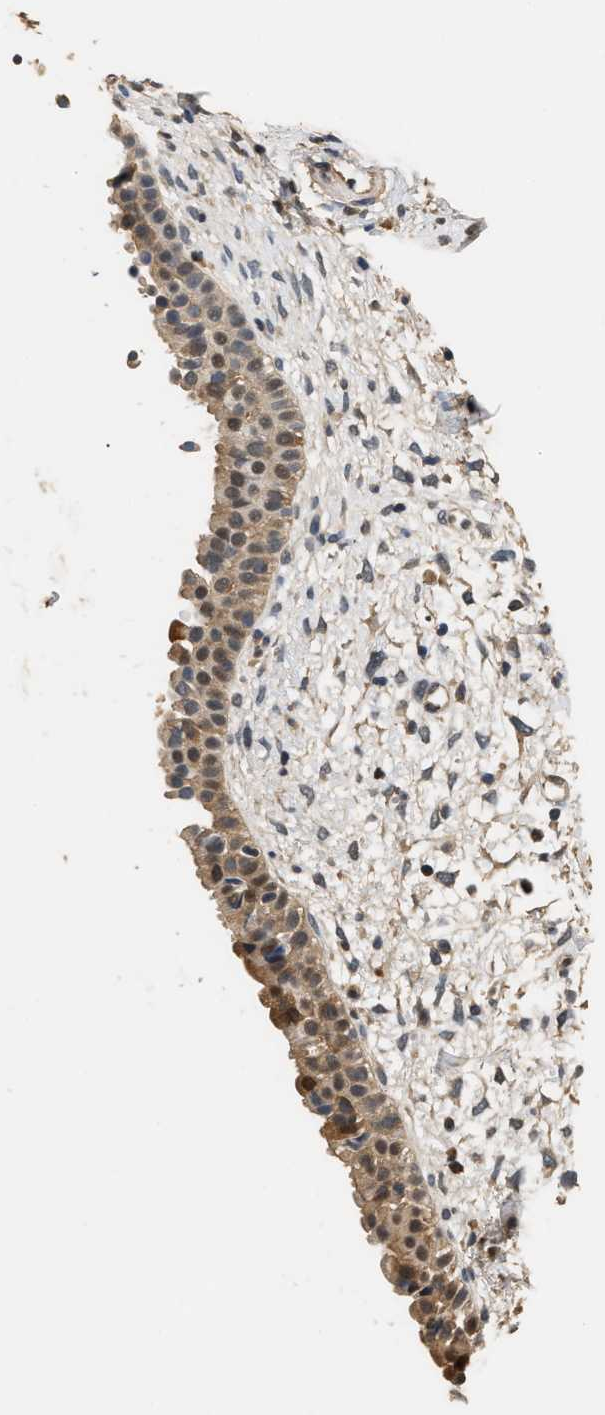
{"staining": {"intensity": "weak", "quantity": ">75%", "location": "cytoplasmic/membranous"}, "tissue": "nasopharynx", "cell_type": "Respiratory epithelial cells", "image_type": "normal", "snomed": [{"axis": "morphology", "description": "Normal tissue, NOS"}, {"axis": "topography", "description": "Nasopharynx"}], "caption": "IHC photomicrograph of unremarkable human nasopharynx stained for a protein (brown), which reveals low levels of weak cytoplasmic/membranous staining in approximately >75% of respiratory epithelial cells.", "gene": "GPI", "patient": {"sex": "male", "age": 22}}